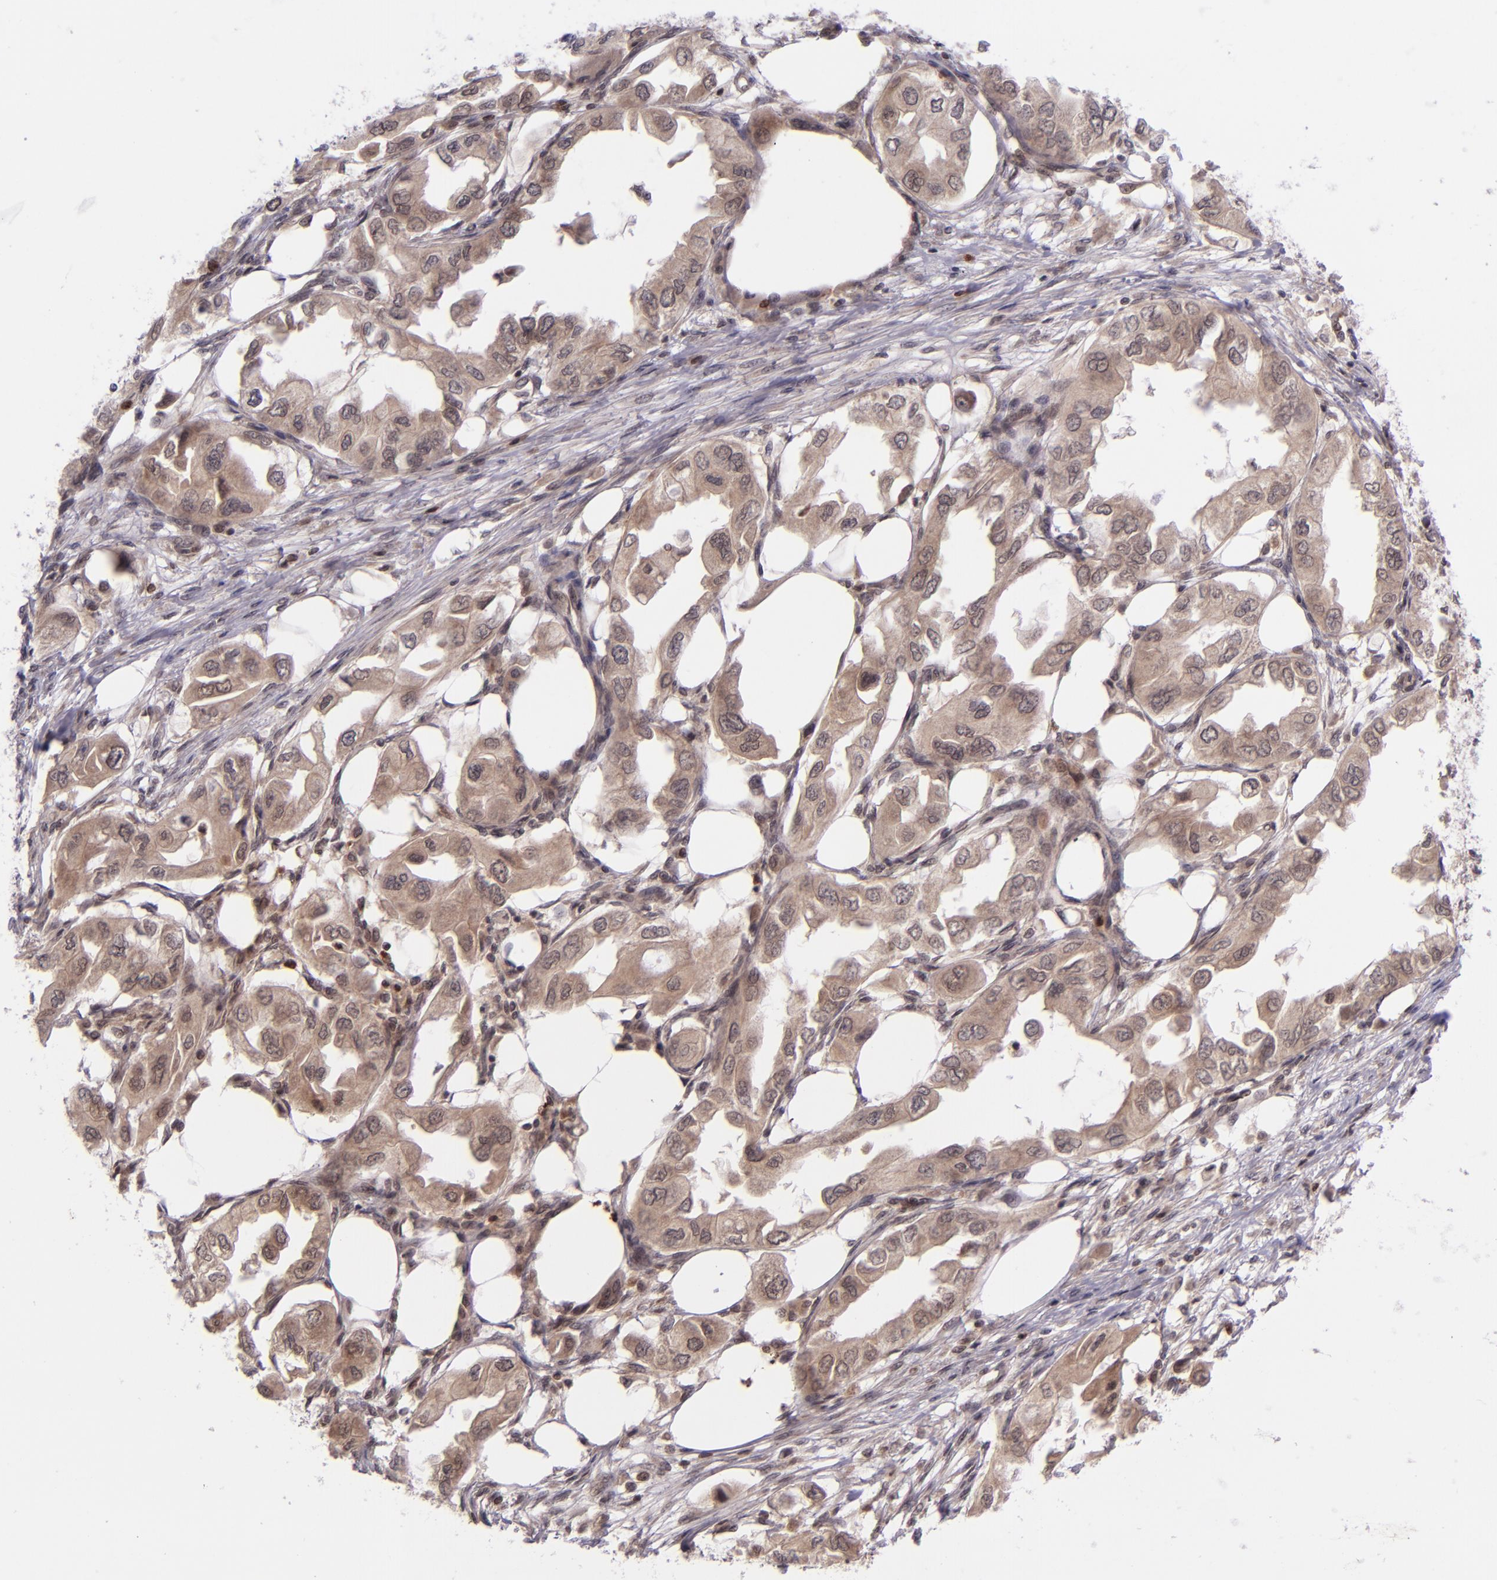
{"staining": {"intensity": "moderate", "quantity": ">75%", "location": "cytoplasmic/membranous"}, "tissue": "endometrial cancer", "cell_type": "Tumor cells", "image_type": "cancer", "snomed": [{"axis": "morphology", "description": "Adenocarcinoma, NOS"}, {"axis": "topography", "description": "Endometrium"}], "caption": "Tumor cells reveal medium levels of moderate cytoplasmic/membranous expression in approximately >75% of cells in adenocarcinoma (endometrial).", "gene": "SELL", "patient": {"sex": "female", "age": 67}}